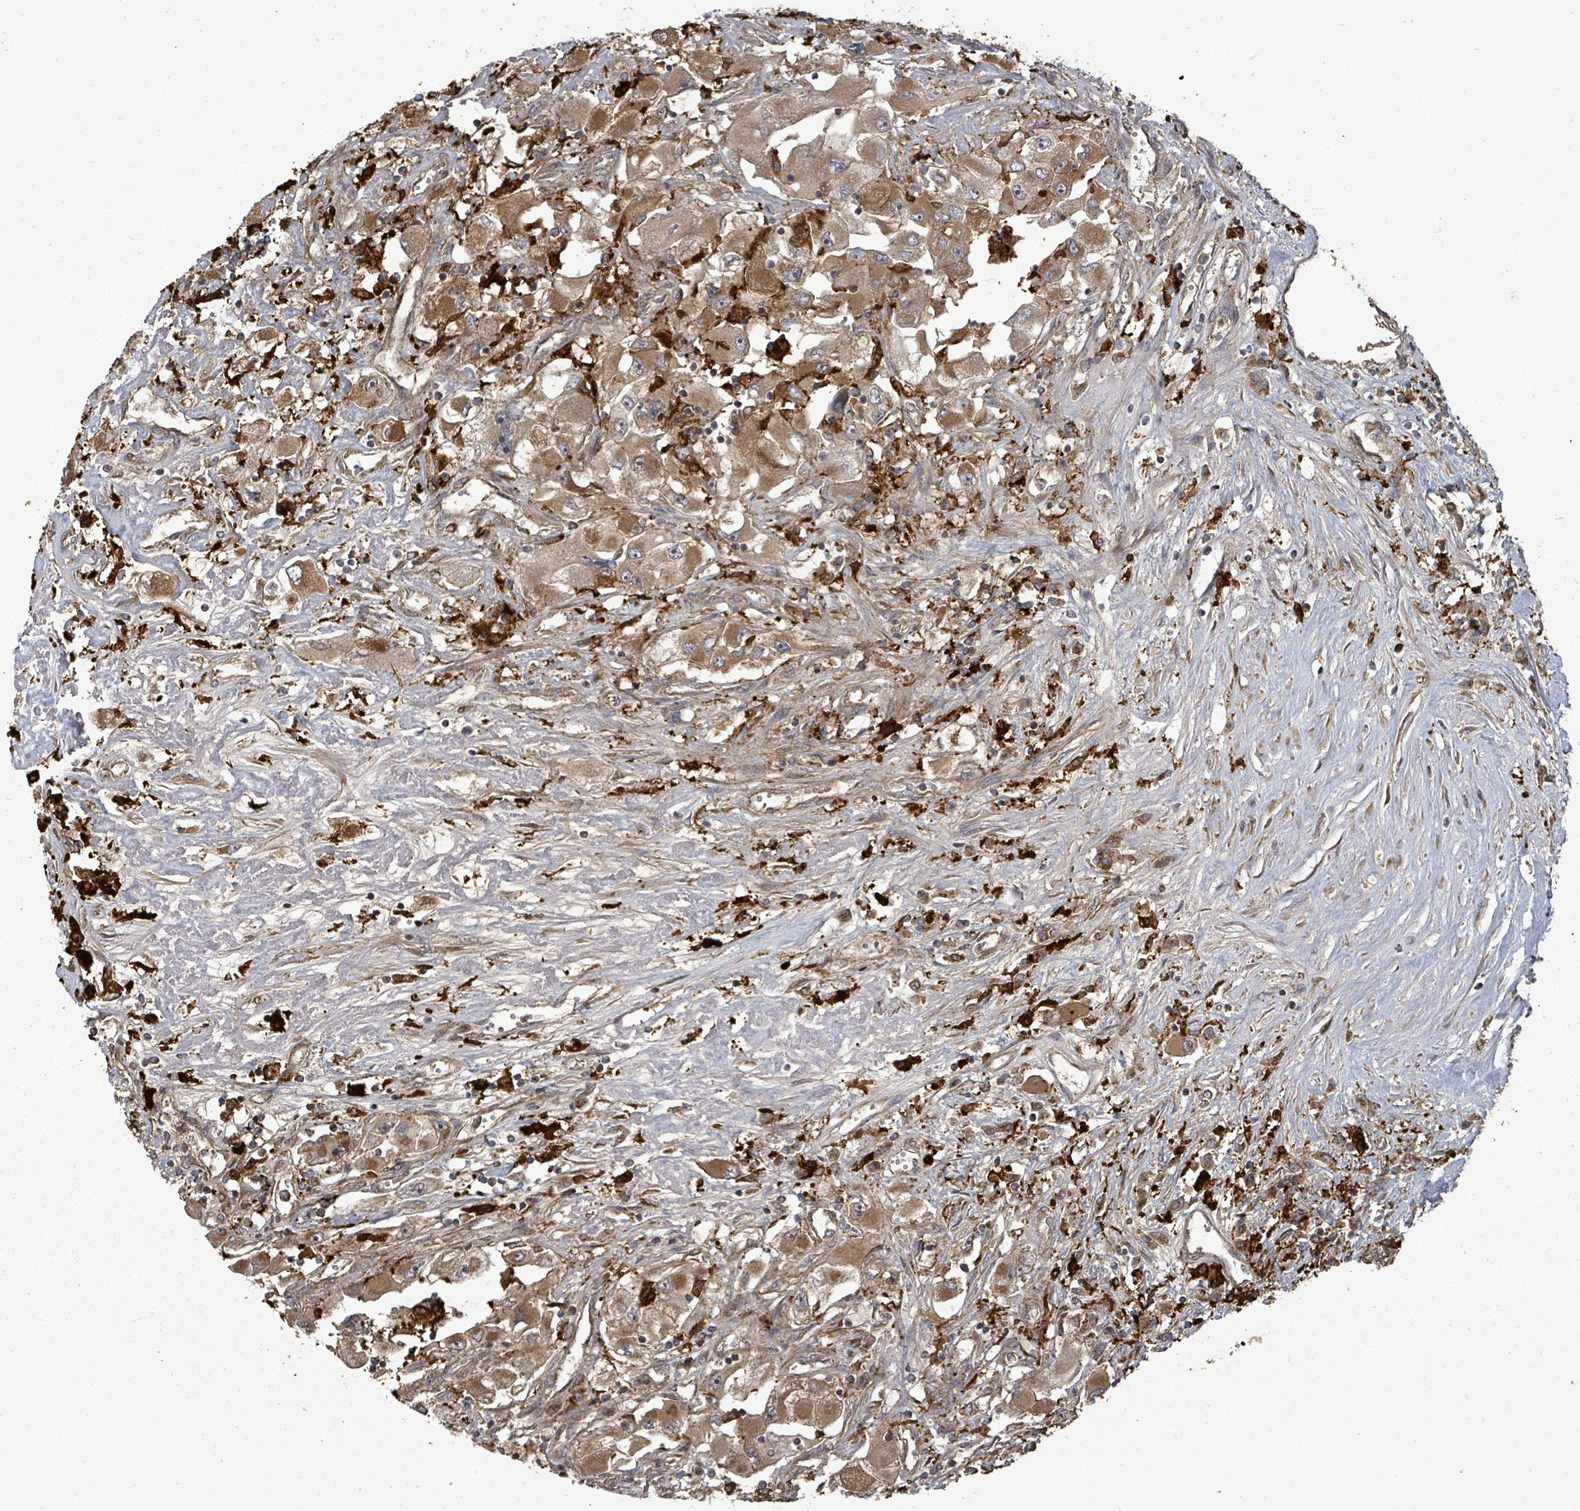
{"staining": {"intensity": "moderate", "quantity": ">75%", "location": "cytoplasmic/membranous"}, "tissue": "renal cancer", "cell_type": "Tumor cells", "image_type": "cancer", "snomed": [{"axis": "morphology", "description": "Adenocarcinoma, NOS"}, {"axis": "topography", "description": "Kidney"}], "caption": "Brown immunohistochemical staining in renal adenocarcinoma shows moderate cytoplasmic/membranous staining in about >75% of tumor cells.", "gene": "EIF3C", "patient": {"sex": "female", "age": 52}}